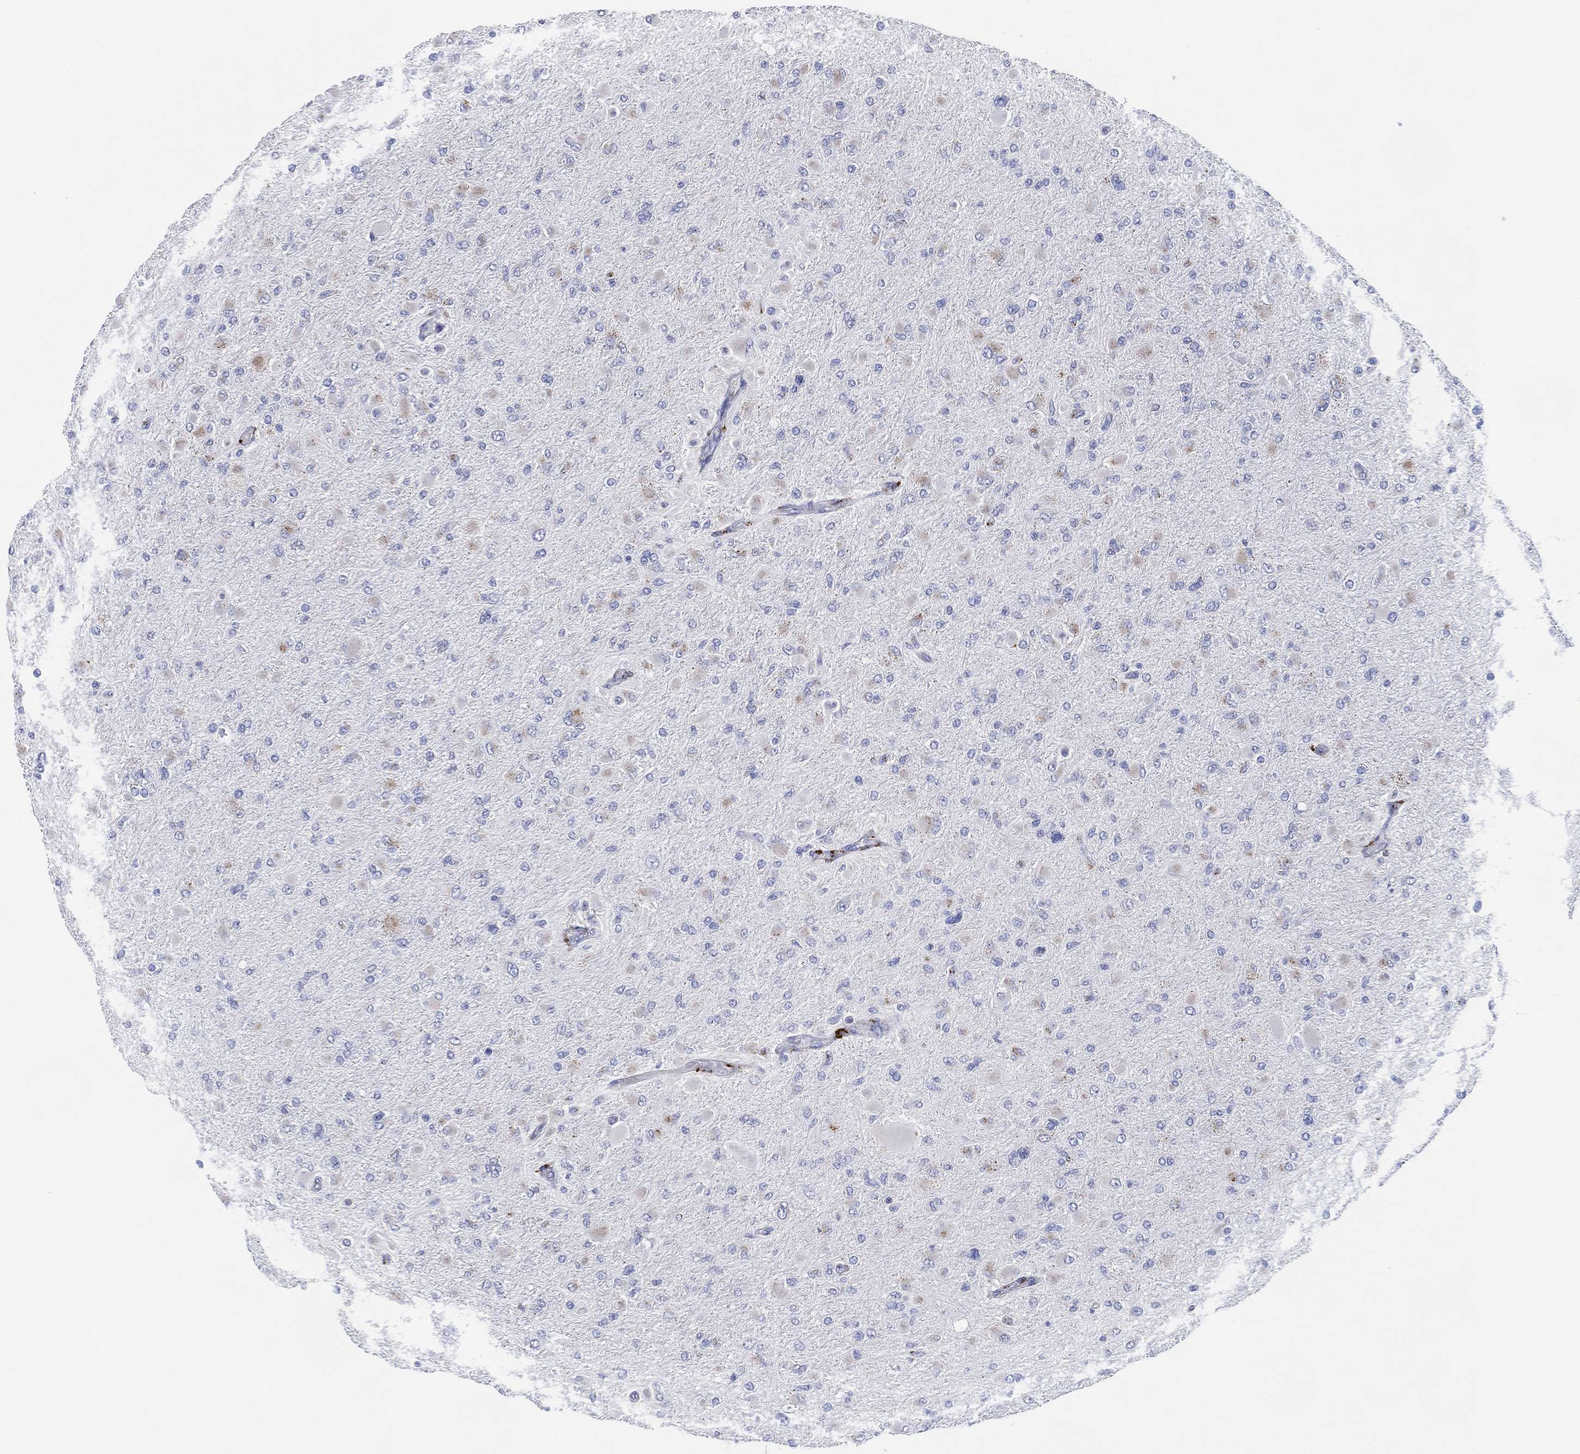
{"staining": {"intensity": "negative", "quantity": "none", "location": "none"}, "tissue": "glioma", "cell_type": "Tumor cells", "image_type": "cancer", "snomed": [{"axis": "morphology", "description": "Glioma, malignant, High grade"}, {"axis": "topography", "description": "Cerebral cortex"}], "caption": "The histopathology image displays no staining of tumor cells in glioma.", "gene": "GALNS", "patient": {"sex": "female", "age": 36}}